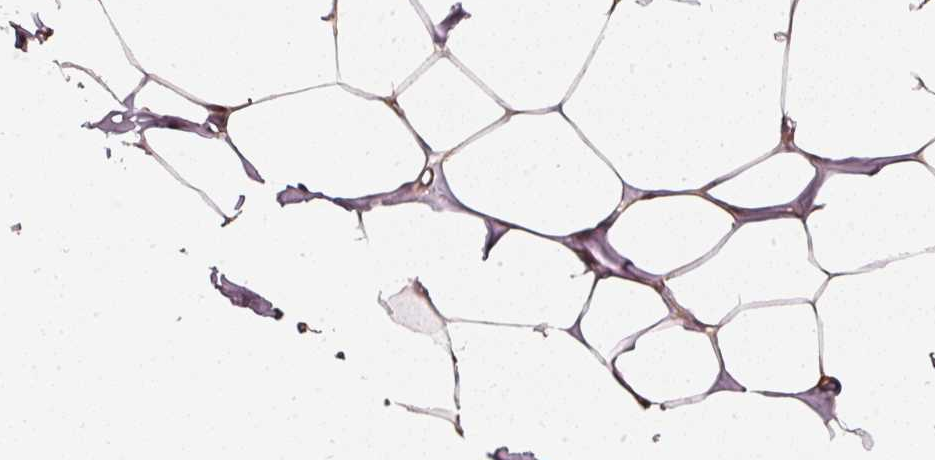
{"staining": {"intensity": "moderate", "quantity": ">75%", "location": "cytoplasmic/membranous"}, "tissue": "breast", "cell_type": "Adipocytes", "image_type": "normal", "snomed": [{"axis": "morphology", "description": "Normal tissue, NOS"}, {"axis": "topography", "description": "Breast"}], "caption": "Immunohistochemistry (IHC) photomicrograph of unremarkable breast: human breast stained using immunohistochemistry (IHC) shows medium levels of moderate protein expression localized specifically in the cytoplasmic/membranous of adipocytes, appearing as a cytoplasmic/membranous brown color.", "gene": "ASMTL", "patient": {"sex": "female", "age": 27}}